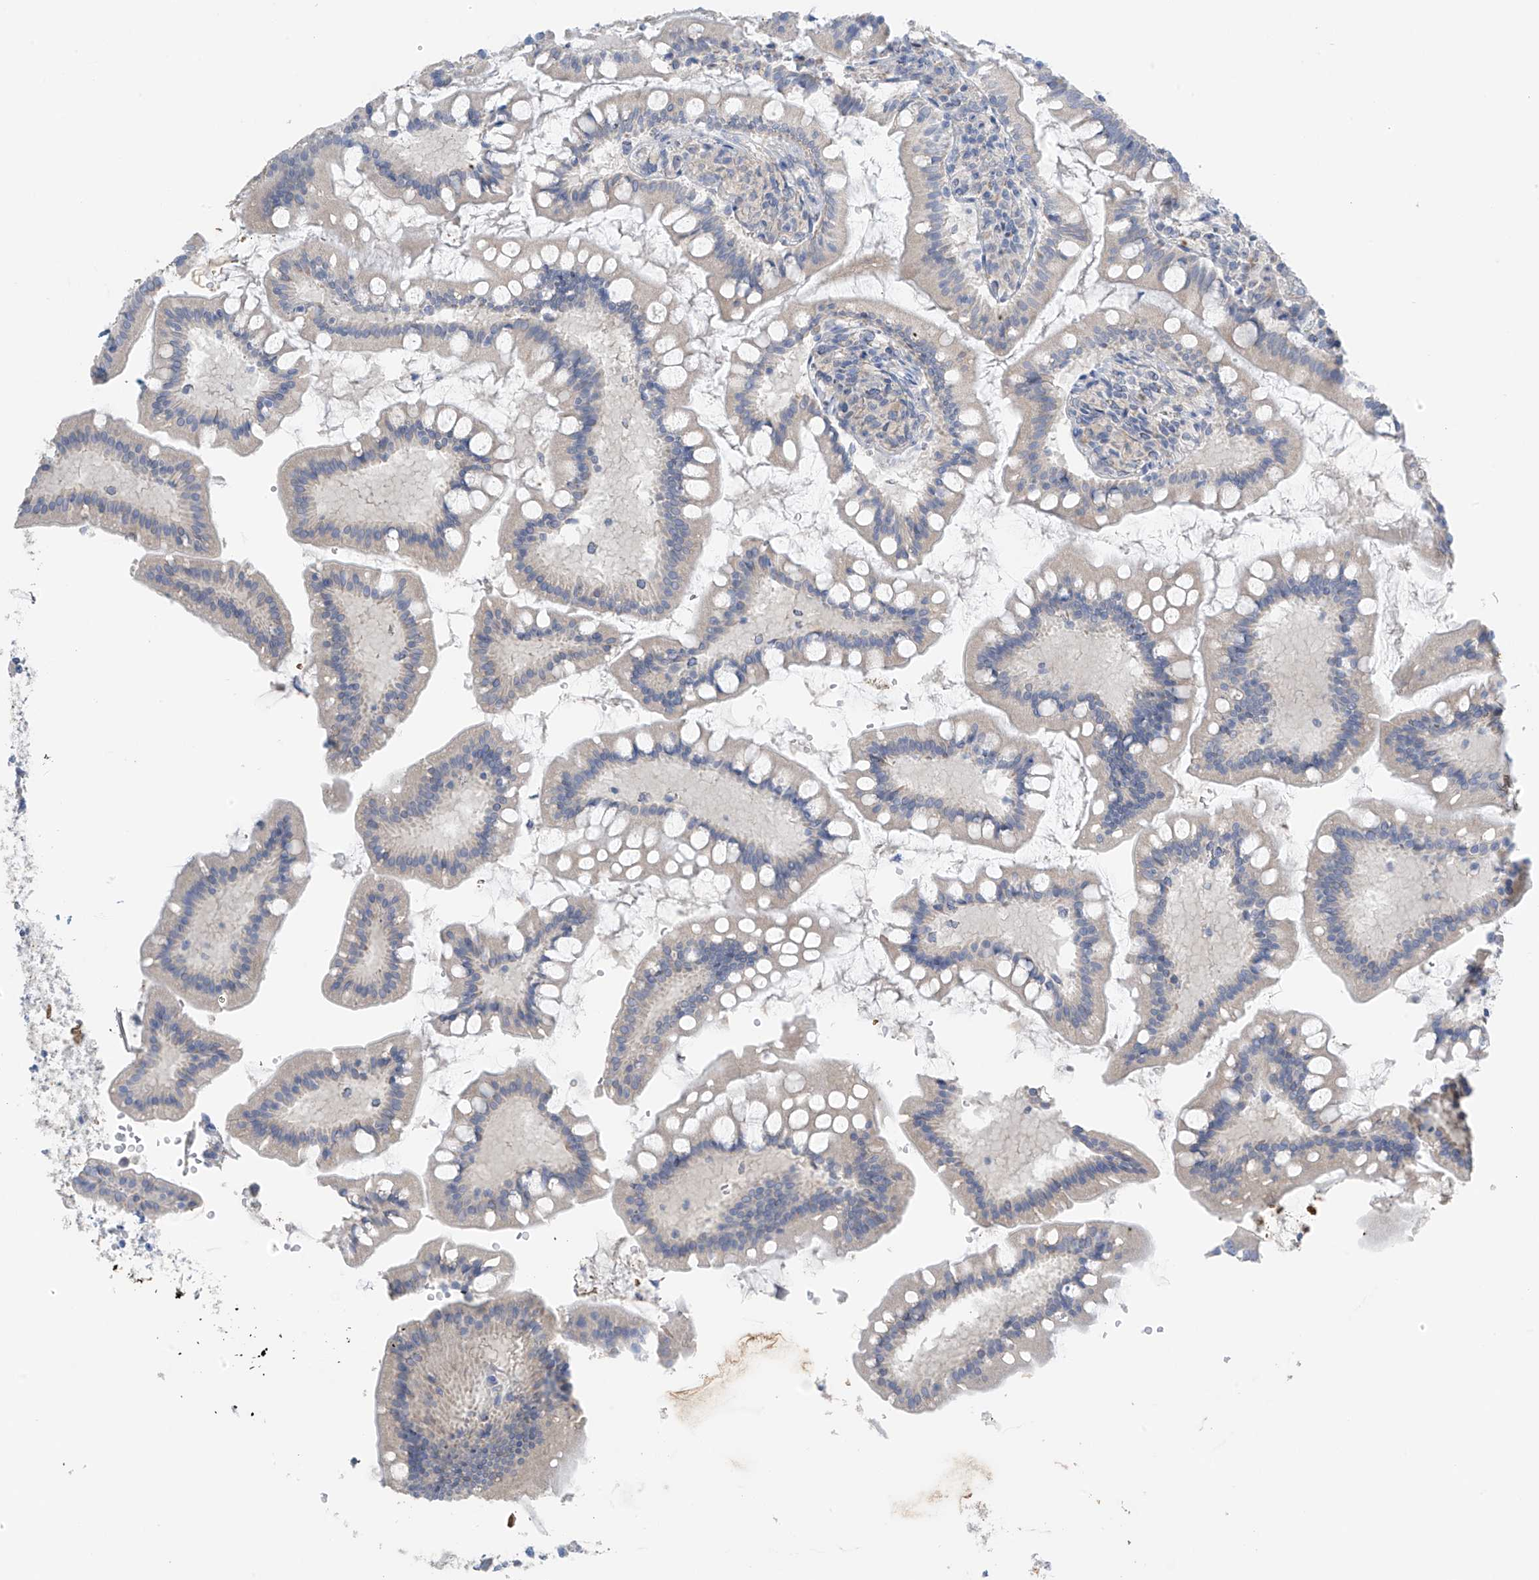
{"staining": {"intensity": "negative", "quantity": "none", "location": "none"}, "tissue": "small intestine", "cell_type": "Glandular cells", "image_type": "normal", "snomed": [{"axis": "morphology", "description": "Normal tissue, NOS"}, {"axis": "topography", "description": "Small intestine"}], "caption": "Glandular cells are negative for protein expression in normal human small intestine. Brightfield microscopy of immunohistochemistry stained with DAB (3,3'-diaminobenzidine) (brown) and hematoxylin (blue), captured at high magnification.", "gene": "NALCN", "patient": {"sex": "male", "age": 7}}